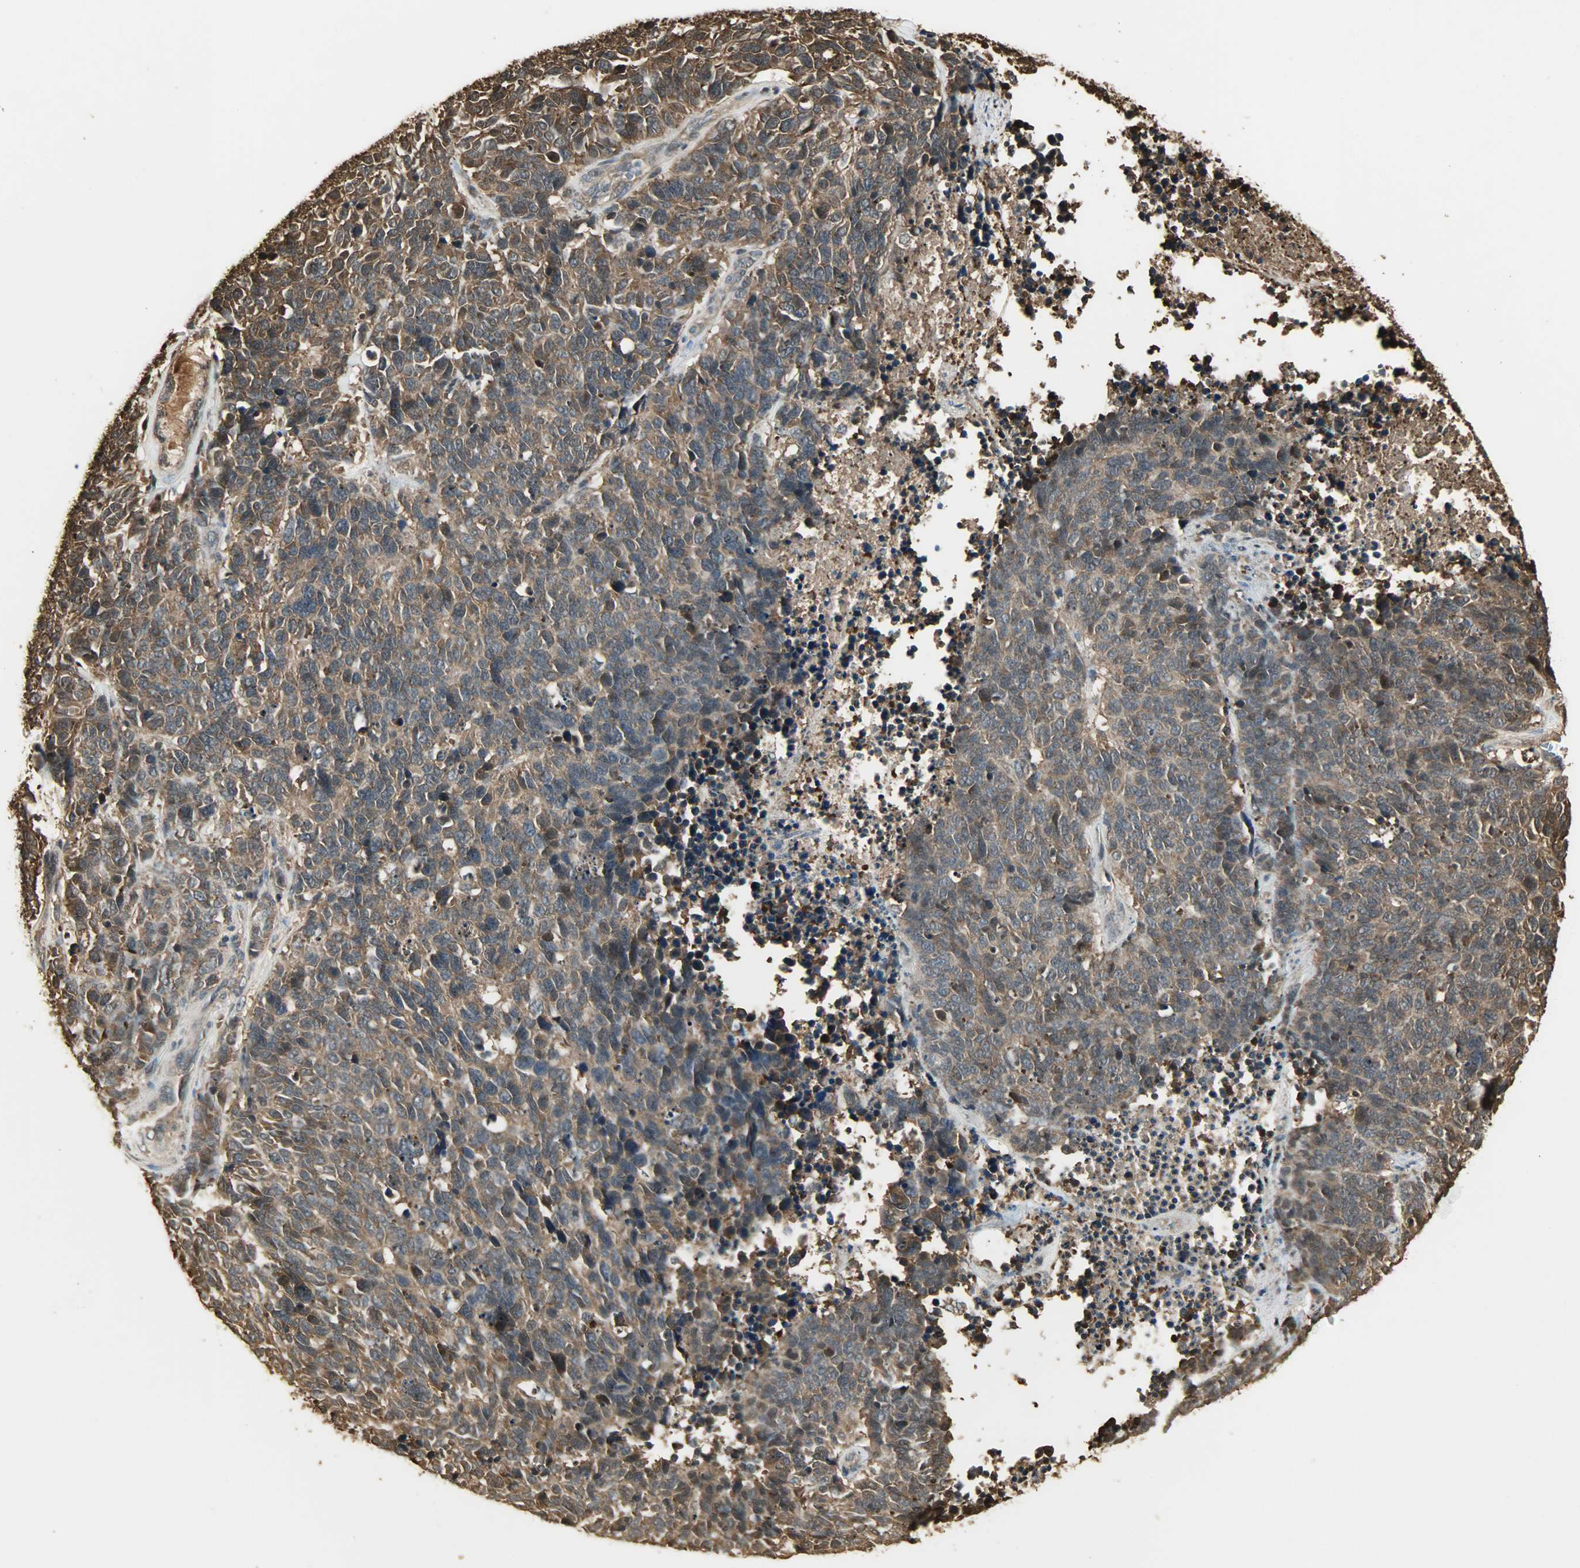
{"staining": {"intensity": "moderate", "quantity": ">75%", "location": "cytoplasmic/membranous"}, "tissue": "lung cancer", "cell_type": "Tumor cells", "image_type": "cancer", "snomed": [{"axis": "morphology", "description": "Neoplasm, malignant, NOS"}, {"axis": "topography", "description": "Lung"}], "caption": "This photomicrograph demonstrates immunohistochemistry staining of human lung cancer, with medium moderate cytoplasmic/membranous expression in approximately >75% of tumor cells.", "gene": "YWHAZ", "patient": {"sex": "female", "age": 58}}